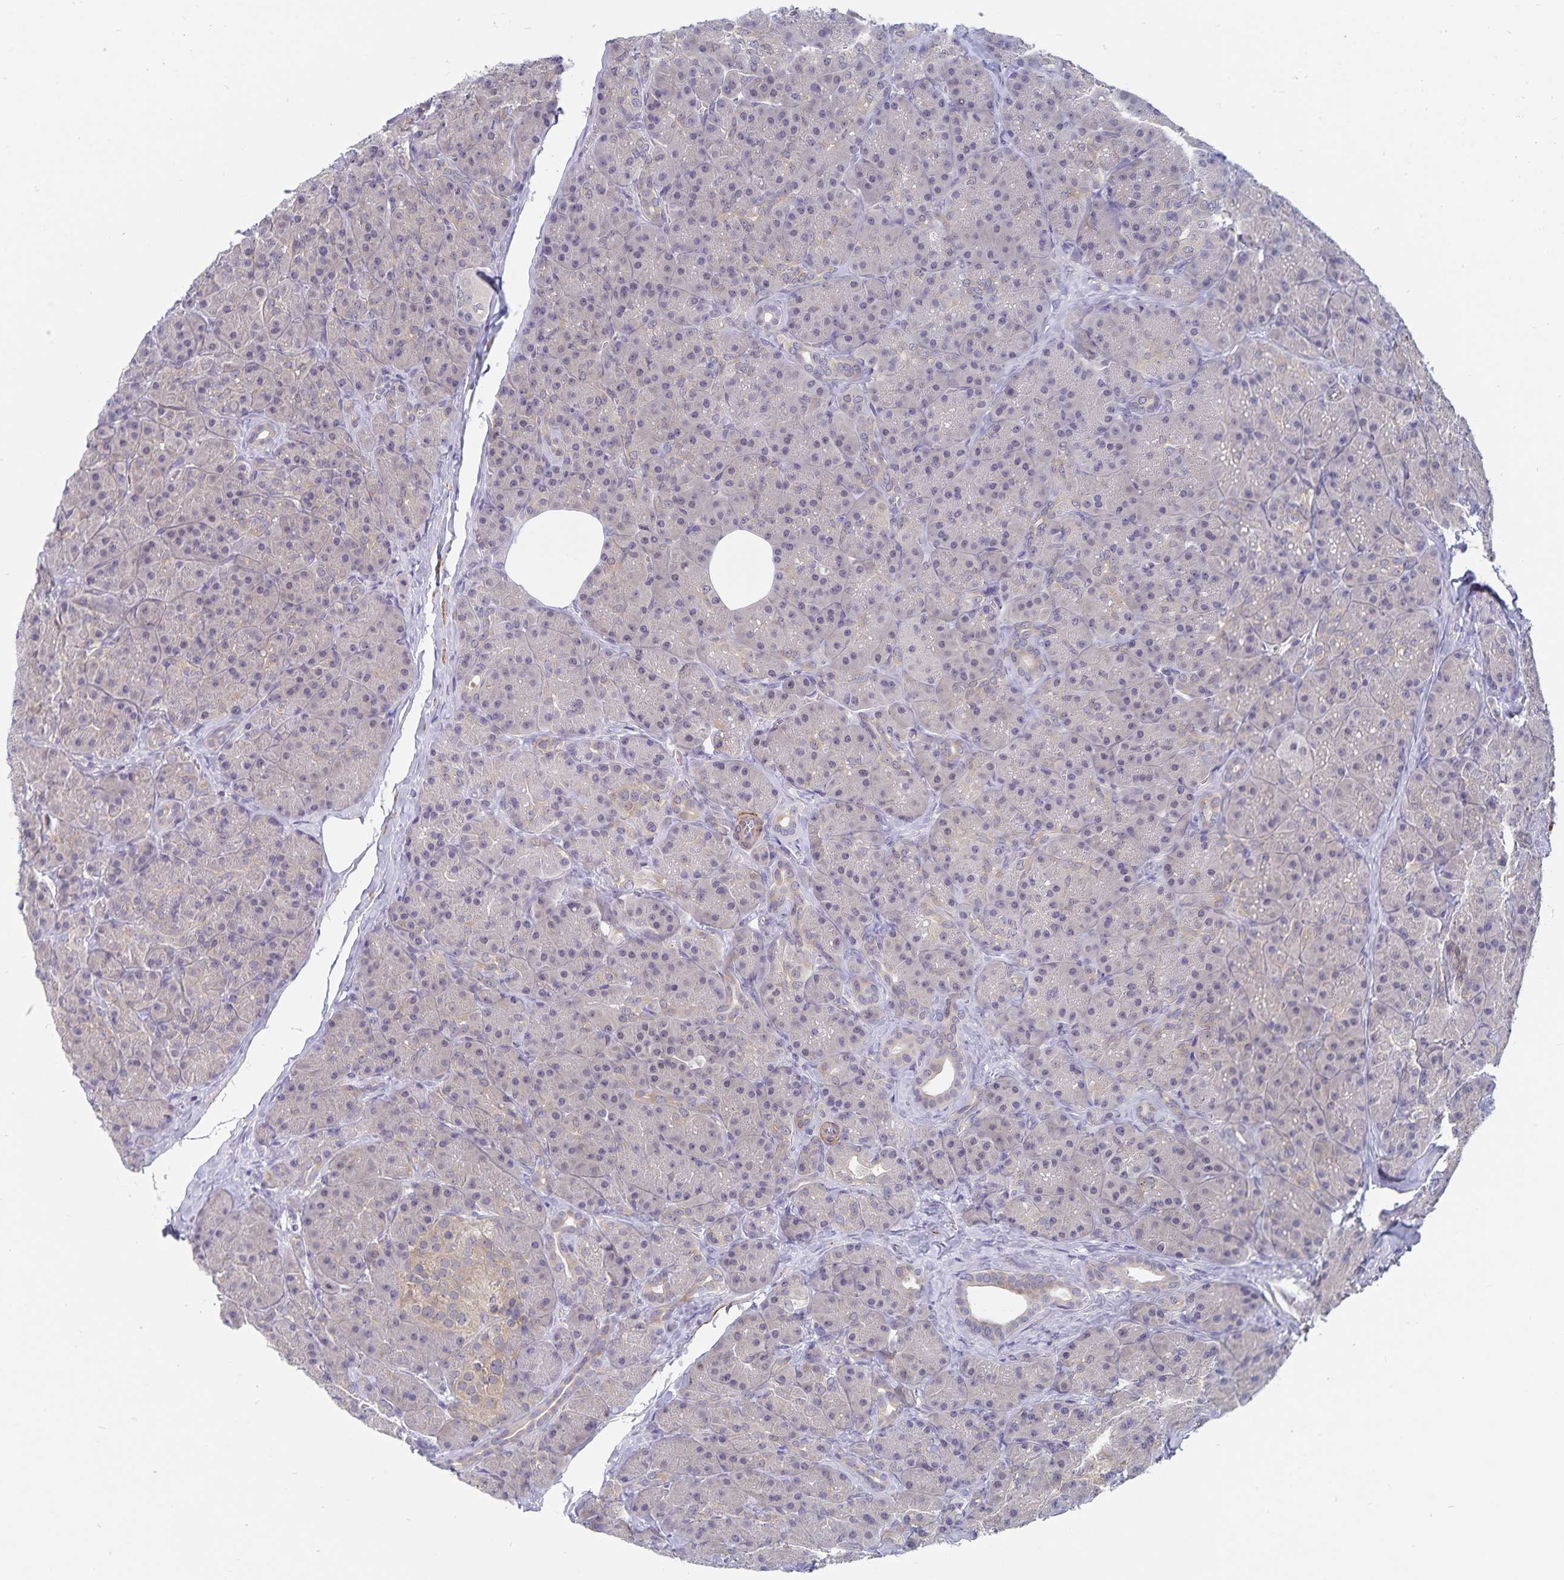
{"staining": {"intensity": "weak", "quantity": "<25%", "location": "cytoplasmic/membranous"}, "tissue": "pancreas", "cell_type": "Exocrine glandular cells", "image_type": "normal", "snomed": [{"axis": "morphology", "description": "Normal tissue, NOS"}, {"axis": "topography", "description": "Pancreas"}], "caption": "Immunohistochemistry image of unremarkable pancreas: pancreas stained with DAB (3,3'-diaminobenzidine) demonstrates no significant protein staining in exocrine glandular cells.", "gene": "BAG6", "patient": {"sex": "male", "age": 57}}